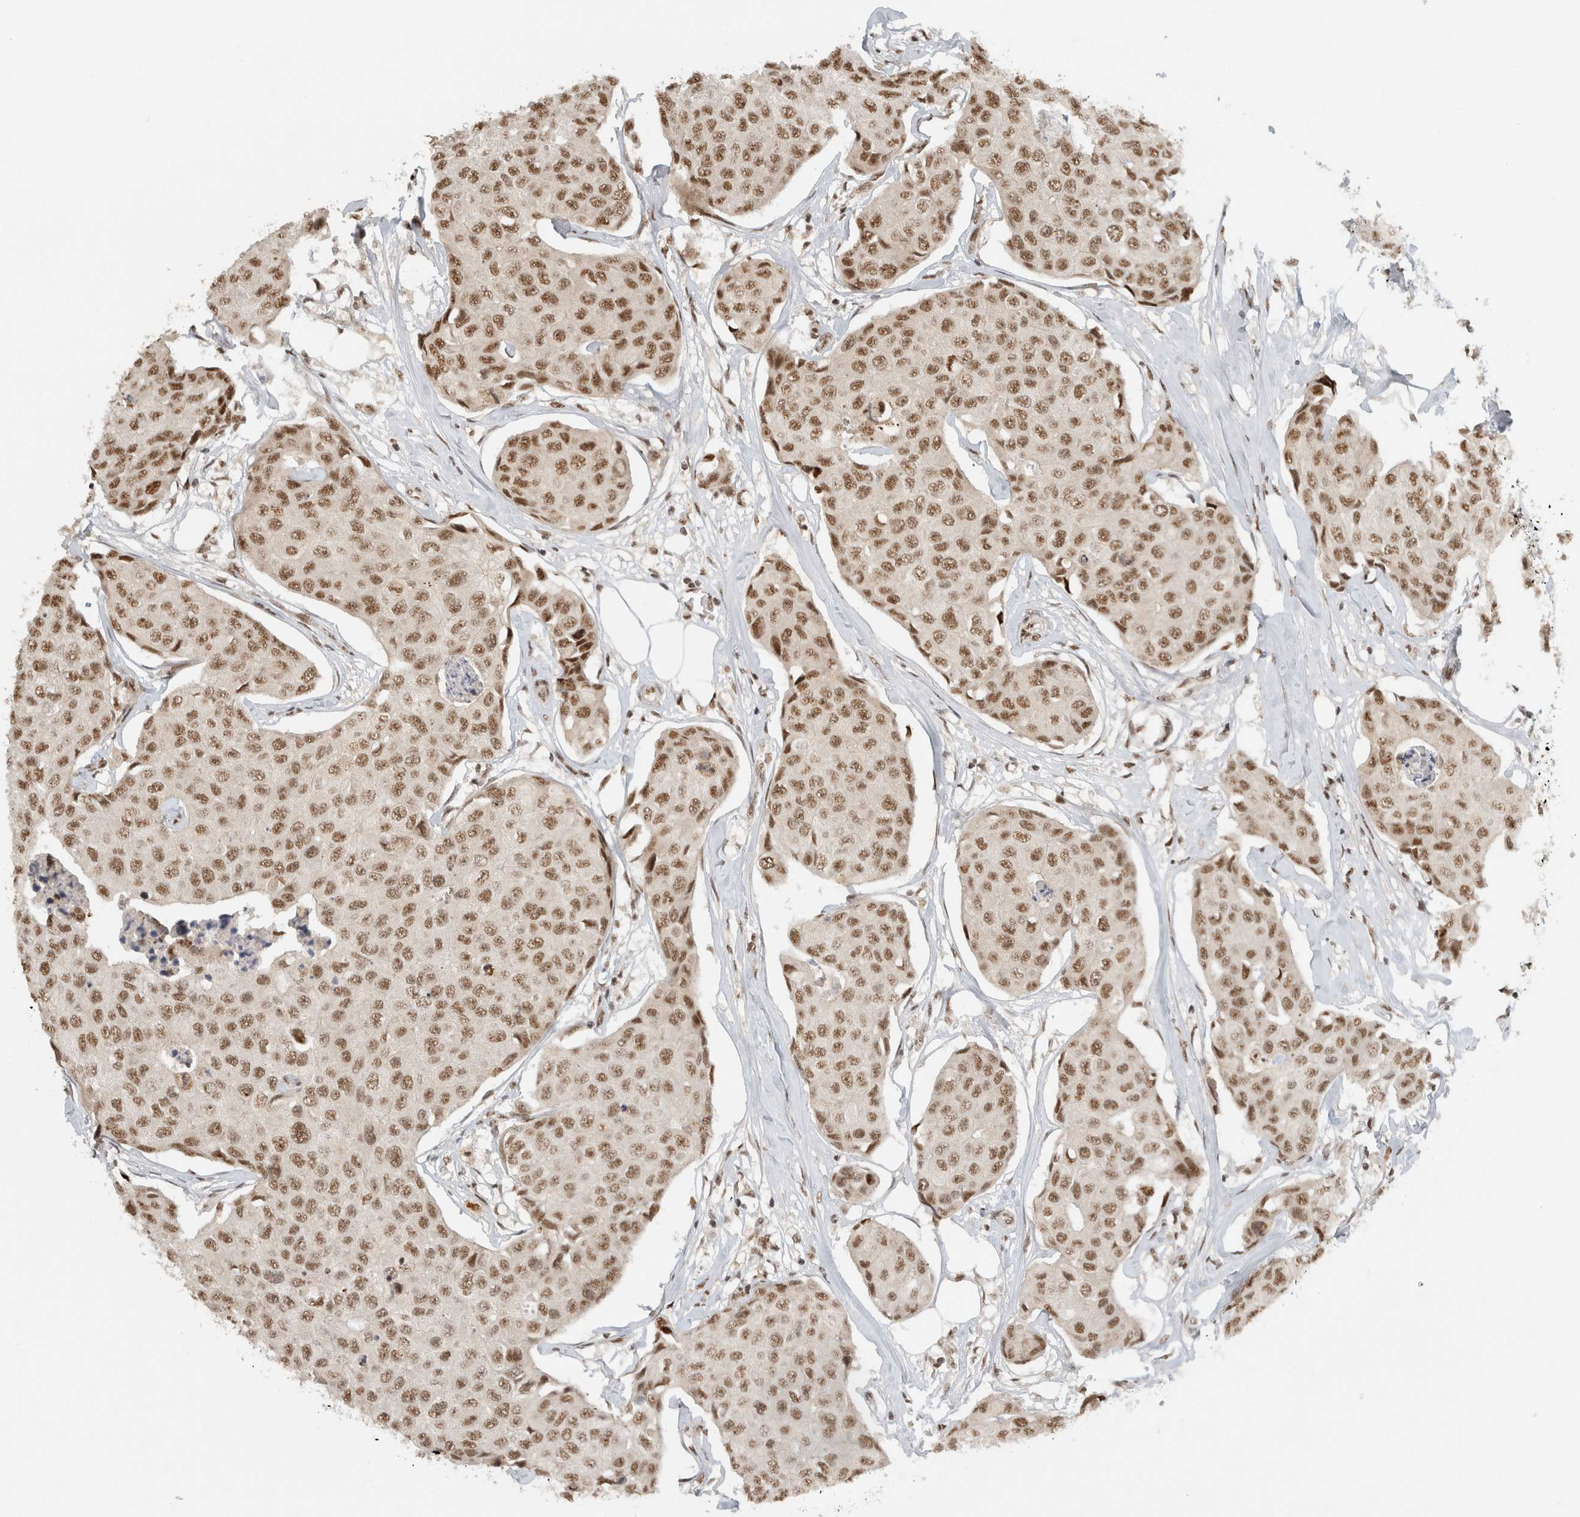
{"staining": {"intensity": "moderate", "quantity": ">75%", "location": "nuclear"}, "tissue": "breast cancer", "cell_type": "Tumor cells", "image_type": "cancer", "snomed": [{"axis": "morphology", "description": "Duct carcinoma"}, {"axis": "topography", "description": "Breast"}], "caption": "Human intraductal carcinoma (breast) stained with a brown dye displays moderate nuclear positive staining in approximately >75% of tumor cells.", "gene": "EBNA1BP2", "patient": {"sex": "female", "age": 80}}